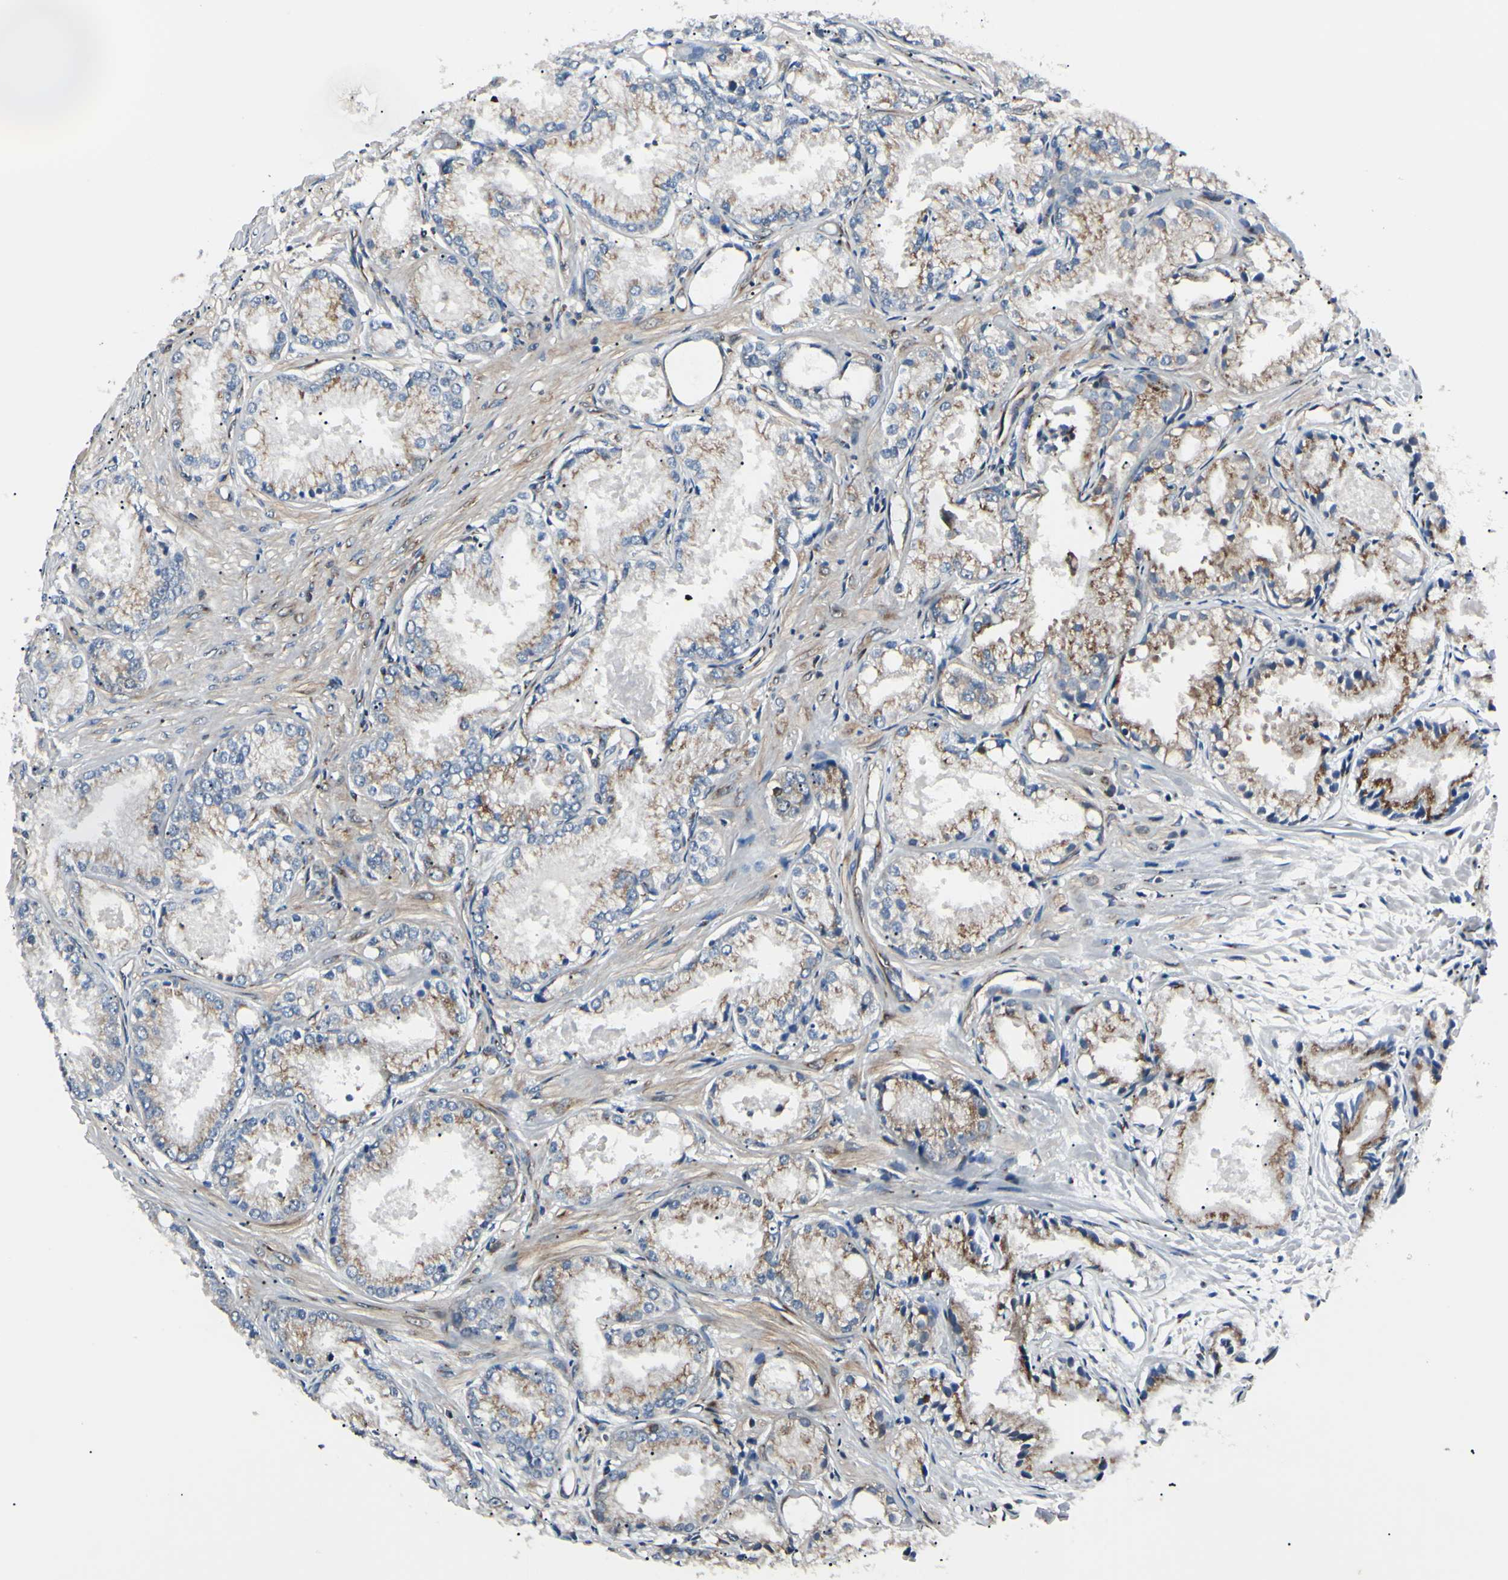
{"staining": {"intensity": "moderate", "quantity": "25%-75%", "location": "cytoplasmic/membranous"}, "tissue": "prostate cancer", "cell_type": "Tumor cells", "image_type": "cancer", "snomed": [{"axis": "morphology", "description": "Adenocarcinoma, Low grade"}, {"axis": "topography", "description": "Prostate"}], "caption": "Human prostate low-grade adenocarcinoma stained with a brown dye exhibits moderate cytoplasmic/membranous positive positivity in about 25%-75% of tumor cells.", "gene": "MAPRE1", "patient": {"sex": "male", "age": 72}}